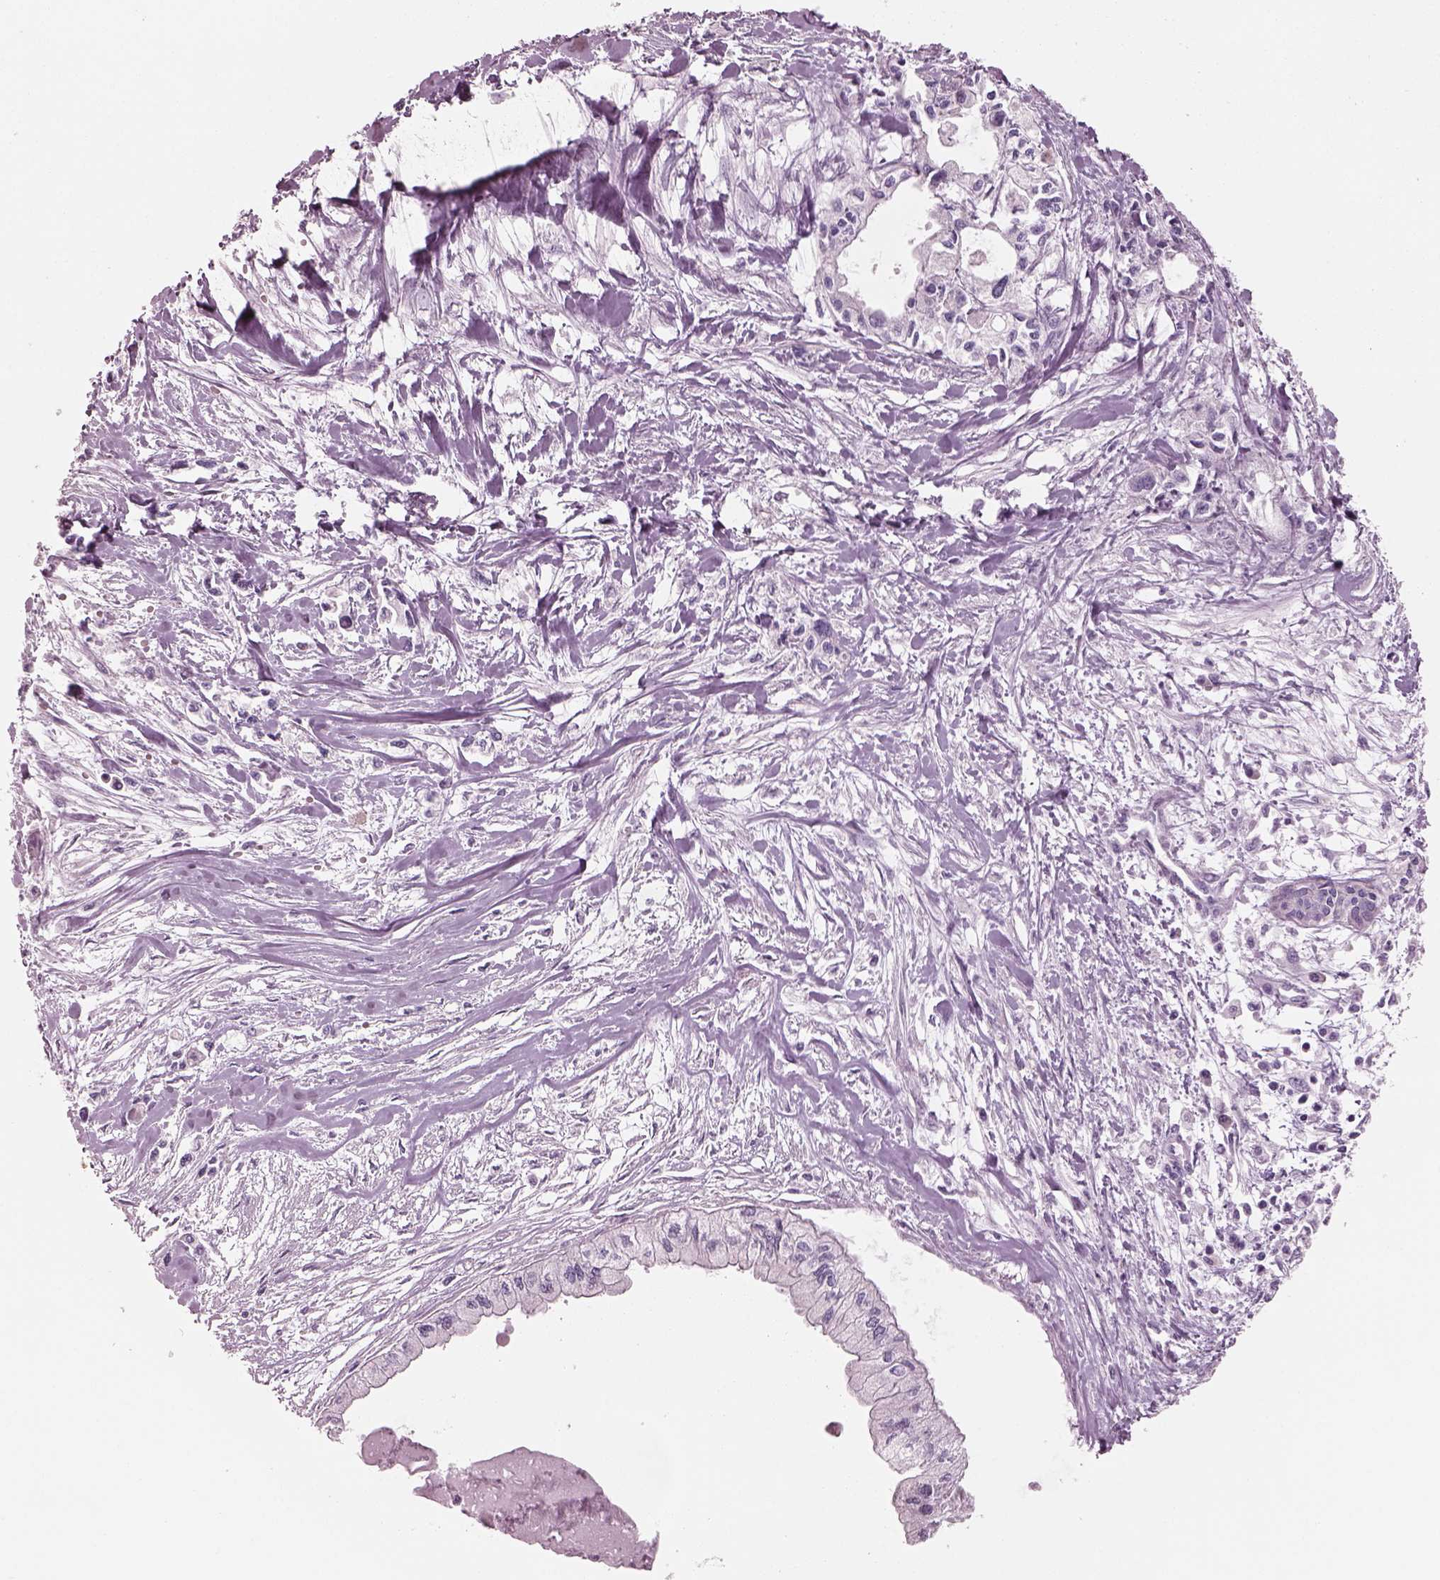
{"staining": {"intensity": "negative", "quantity": "none", "location": "none"}, "tissue": "pancreatic cancer", "cell_type": "Tumor cells", "image_type": "cancer", "snomed": [{"axis": "morphology", "description": "Adenocarcinoma, NOS"}, {"axis": "topography", "description": "Pancreas"}], "caption": "A photomicrograph of human pancreatic adenocarcinoma is negative for staining in tumor cells.", "gene": "SLC27A2", "patient": {"sex": "female", "age": 61}}